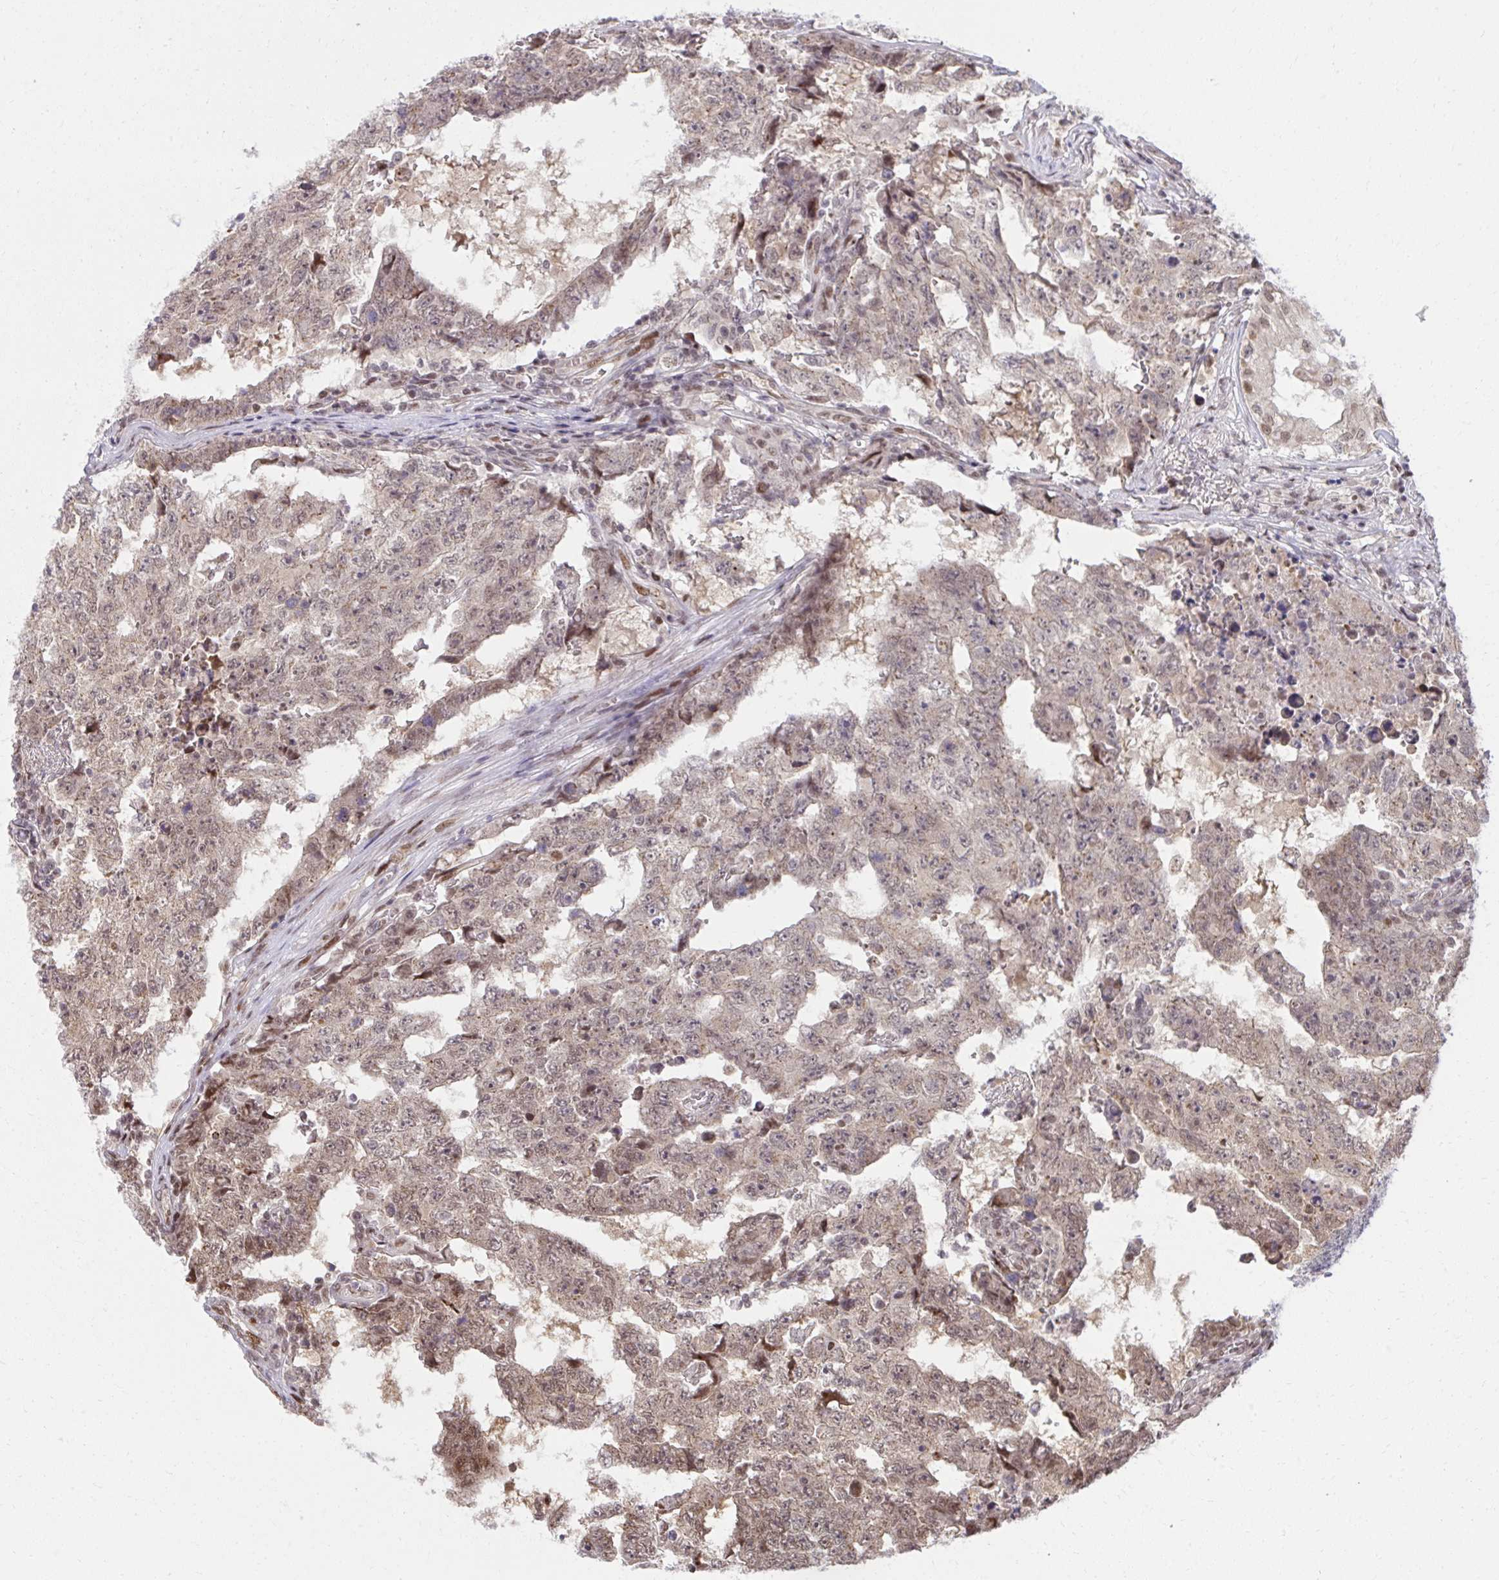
{"staining": {"intensity": "weak", "quantity": "25%-75%", "location": "cytoplasmic/membranous,nuclear"}, "tissue": "testis cancer", "cell_type": "Tumor cells", "image_type": "cancer", "snomed": [{"axis": "morphology", "description": "Carcinoma, Embryonal, NOS"}, {"axis": "topography", "description": "Testis"}], "caption": "The histopathology image displays a brown stain indicating the presence of a protein in the cytoplasmic/membranous and nuclear of tumor cells in testis cancer (embryonal carcinoma).", "gene": "PIGY", "patient": {"sex": "male", "age": 25}}